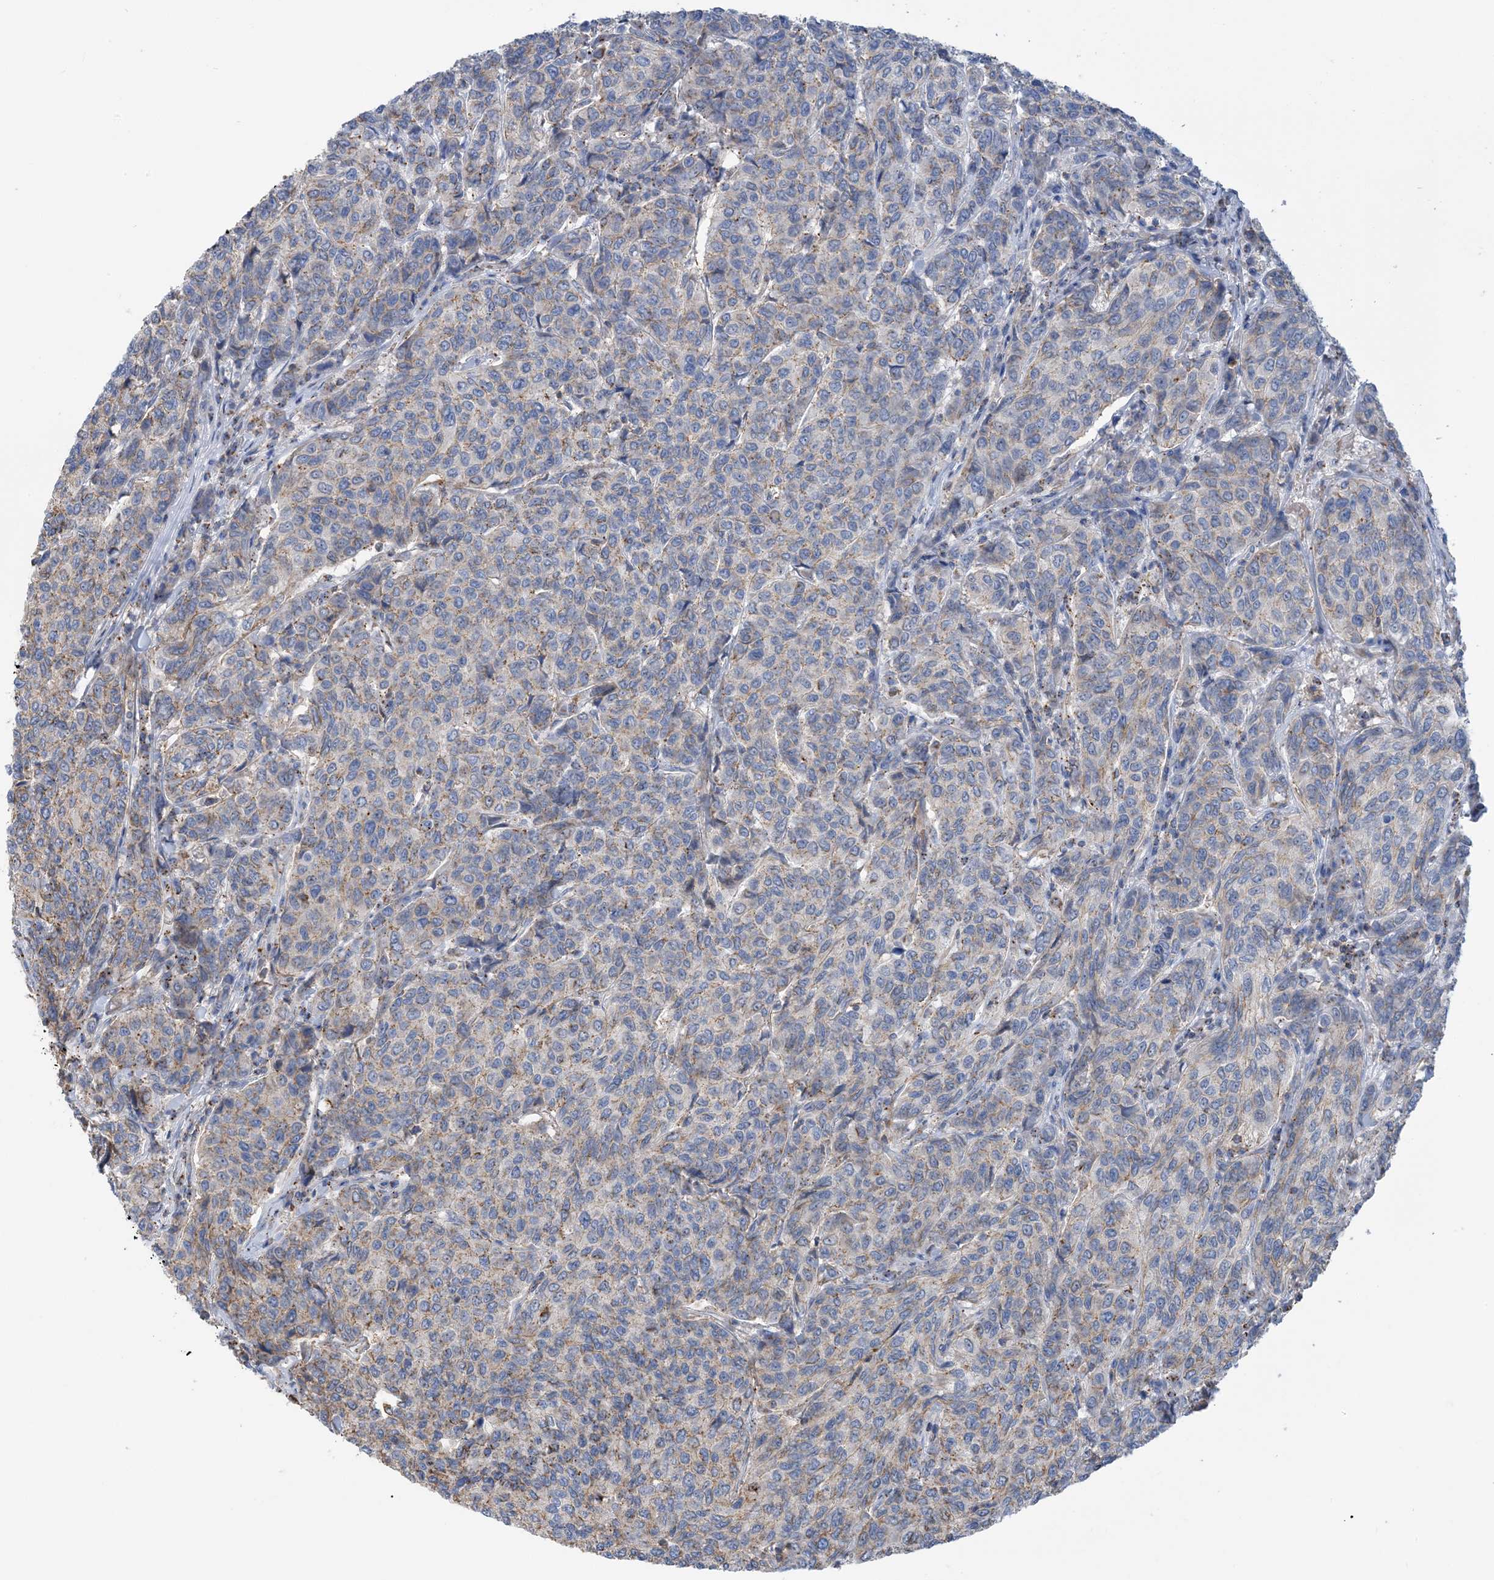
{"staining": {"intensity": "weak", "quantity": "25%-75%", "location": "cytoplasmic/membranous"}, "tissue": "breast cancer", "cell_type": "Tumor cells", "image_type": "cancer", "snomed": [{"axis": "morphology", "description": "Duct carcinoma"}, {"axis": "topography", "description": "Breast"}], "caption": "Breast cancer tissue shows weak cytoplasmic/membranous positivity in approximately 25%-75% of tumor cells (Brightfield microscopy of DAB IHC at high magnification).", "gene": "CALHM5", "patient": {"sex": "female", "age": 55}}